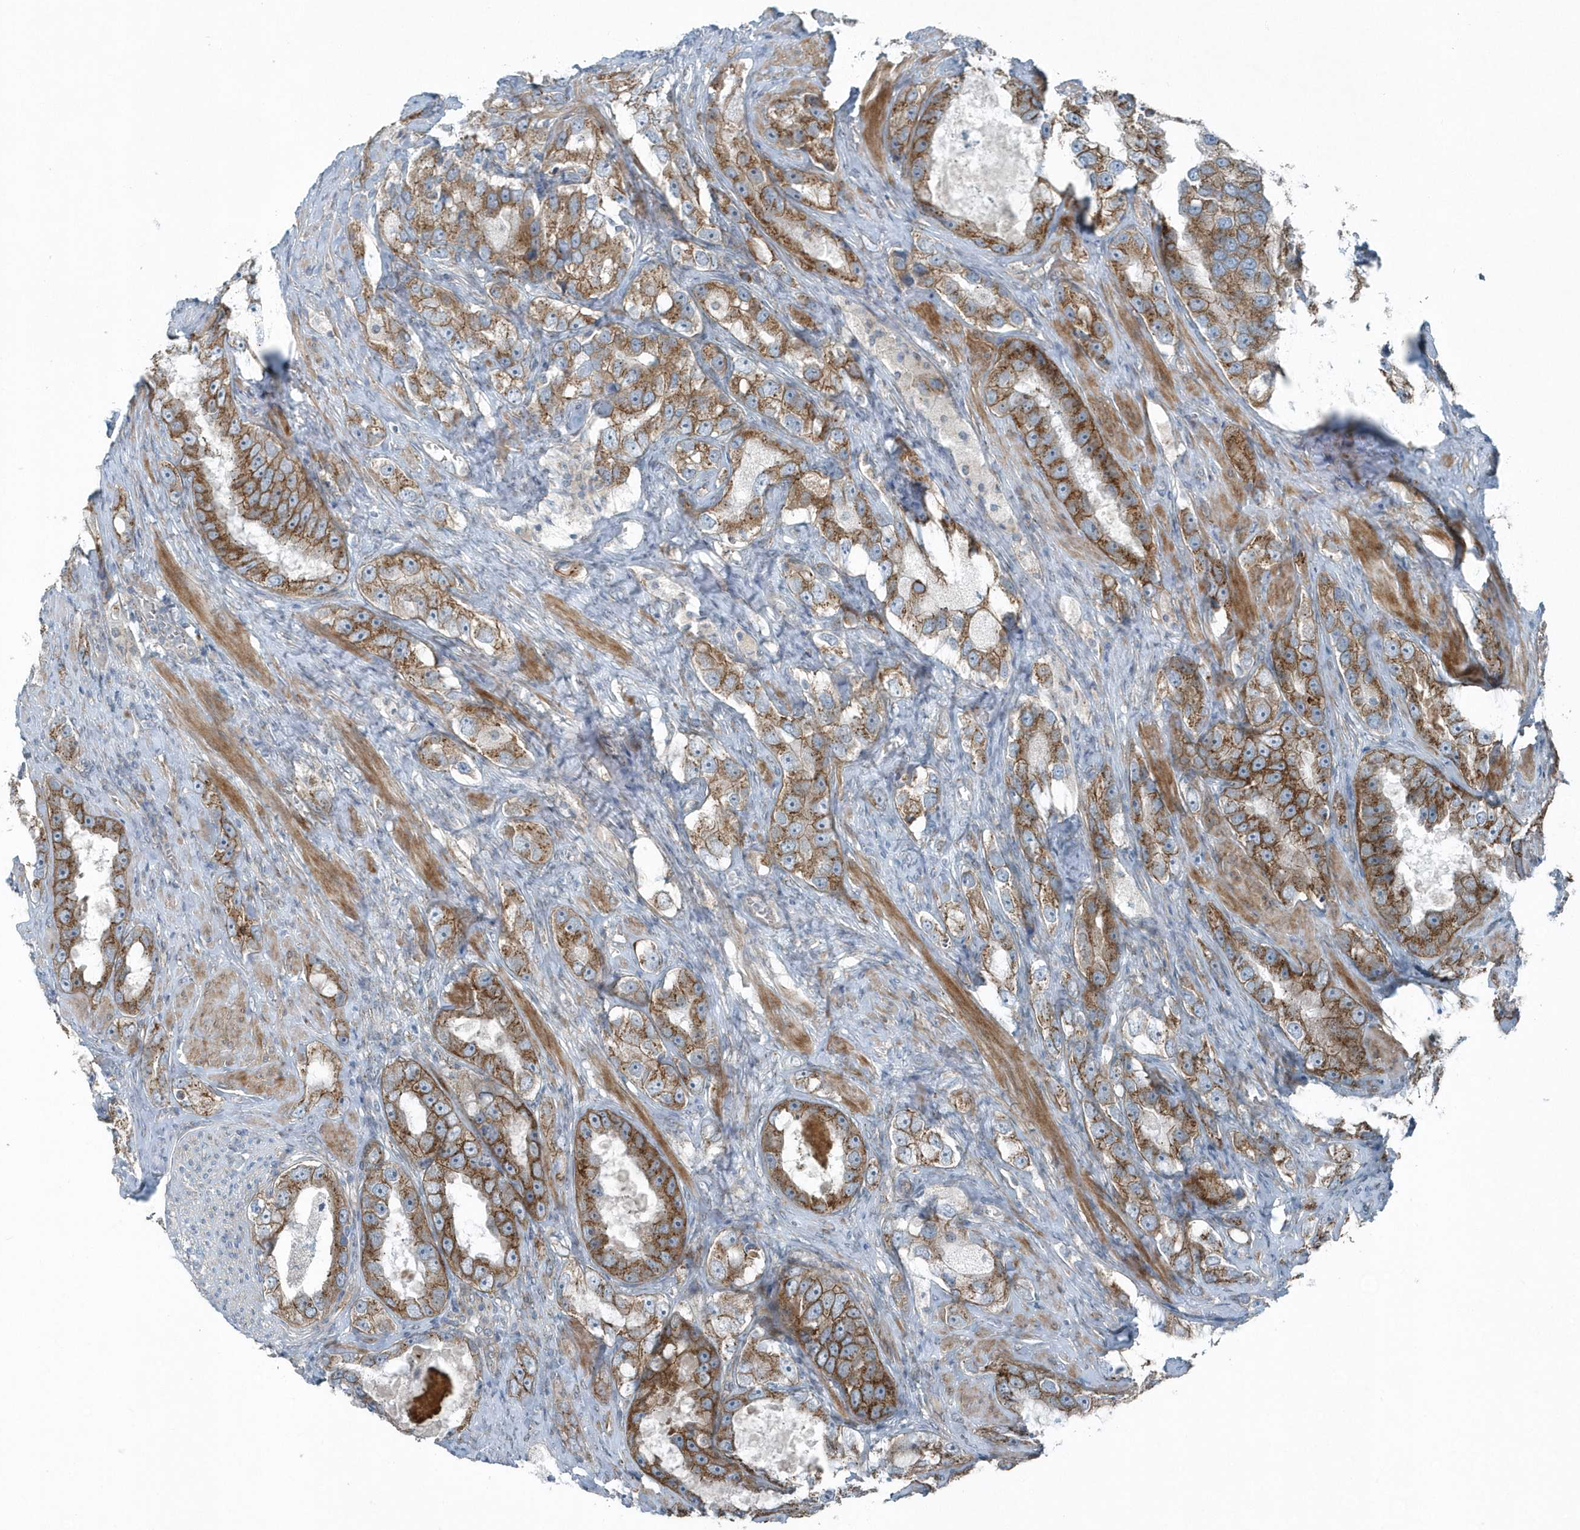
{"staining": {"intensity": "moderate", "quantity": ">75%", "location": "cytoplasmic/membranous"}, "tissue": "prostate cancer", "cell_type": "Tumor cells", "image_type": "cancer", "snomed": [{"axis": "morphology", "description": "Adenocarcinoma, High grade"}, {"axis": "topography", "description": "Prostate"}], "caption": "Tumor cells show moderate cytoplasmic/membranous staining in approximately >75% of cells in prostate cancer.", "gene": "GCC2", "patient": {"sex": "male", "age": 63}}